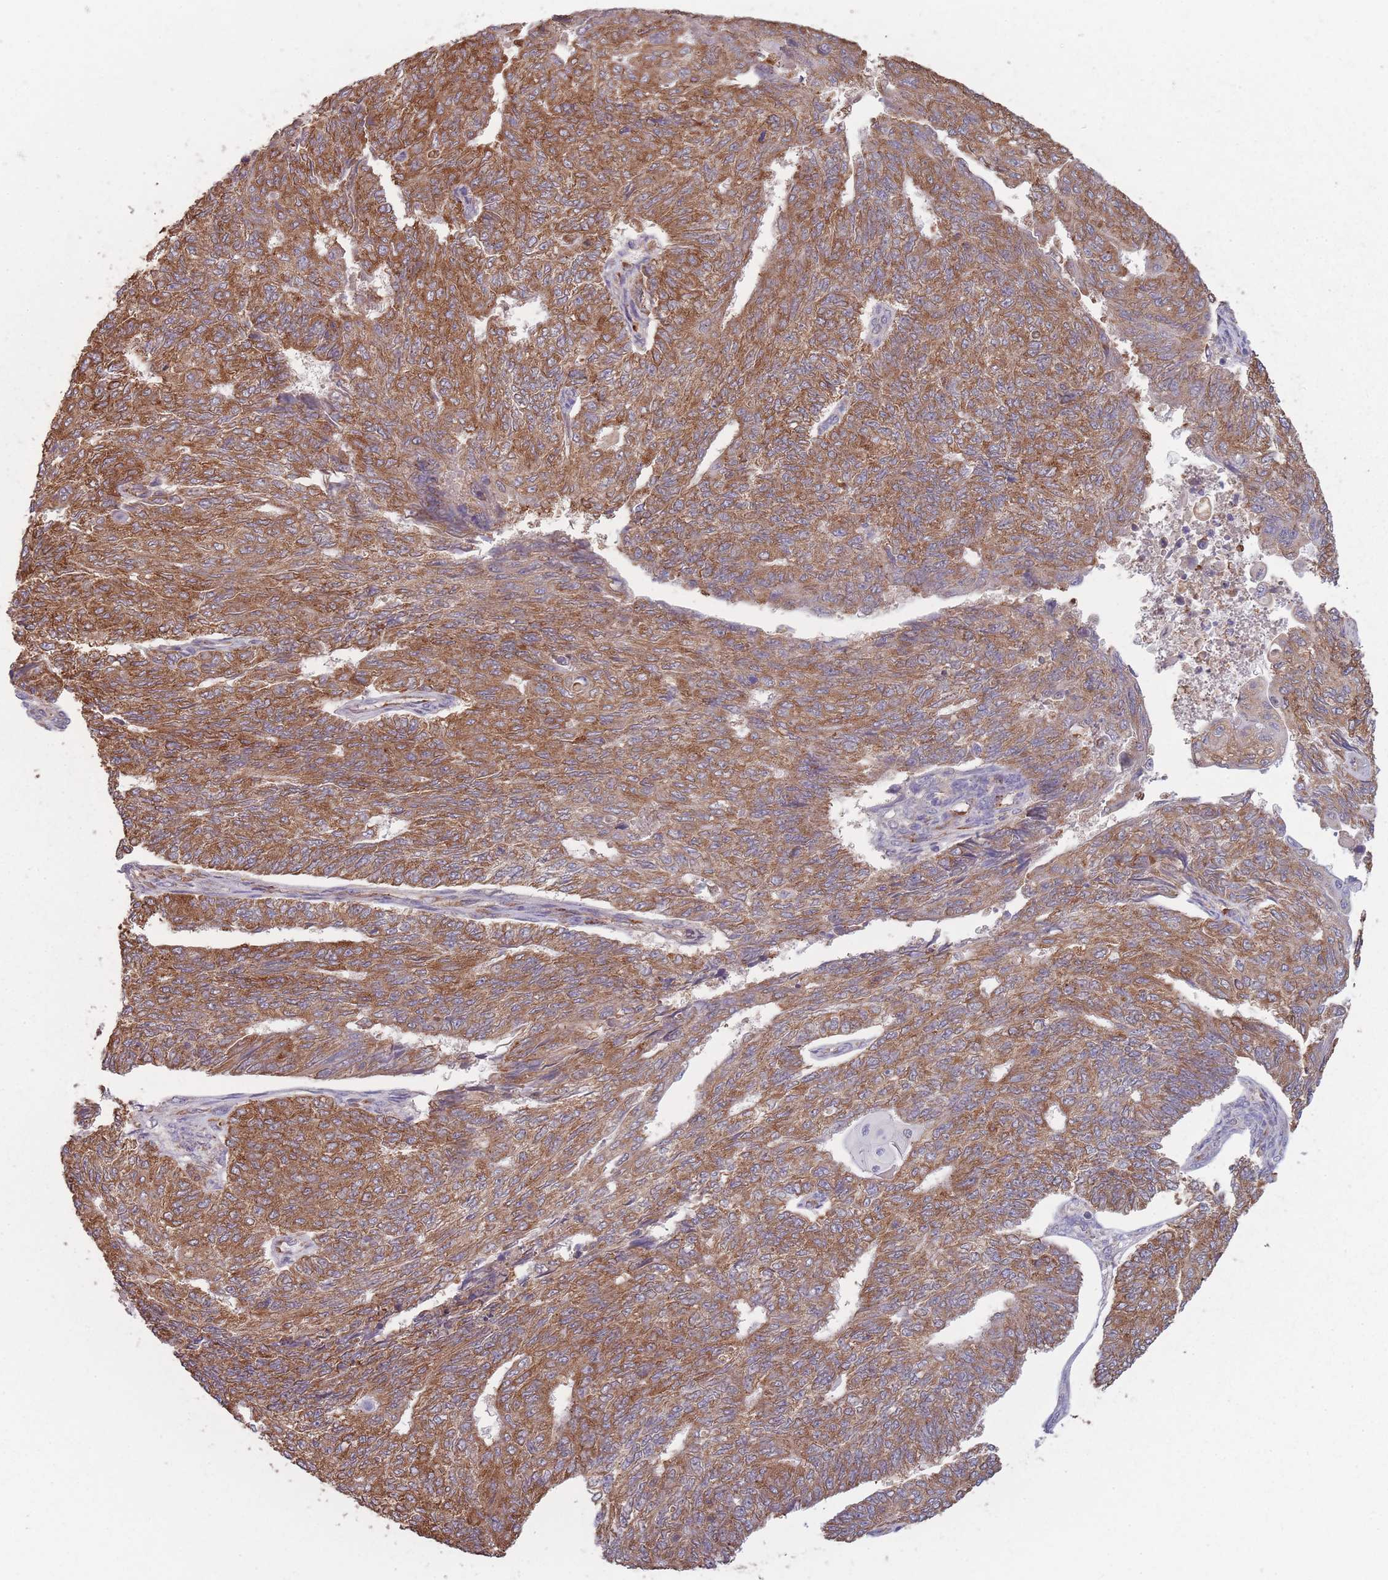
{"staining": {"intensity": "moderate", "quantity": ">75%", "location": "cytoplasmic/membranous"}, "tissue": "endometrial cancer", "cell_type": "Tumor cells", "image_type": "cancer", "snomed": [{"axis": "morphology", "description": "Adenocarcinoma, NOS"}, {"axis": "topography", "description": "Endometrium"}], "caption": "Immunohistochemistry (DAB (3,3'-diaminobenzidine)) staining of adenocarcinoma (endometrial) demonstrates moderate cytoplasmic/membranous protein positivity in approximately >75% of tumor cells. The staining was performed using DAB (3,3'-diaminobenzidine) to visualize the protein expression in brown, while the nuclei were stained in blue with hematoxylin (Magnification: 20x).", "gene": "SANBR", "patient": {"sex": "female", "age": 32}}